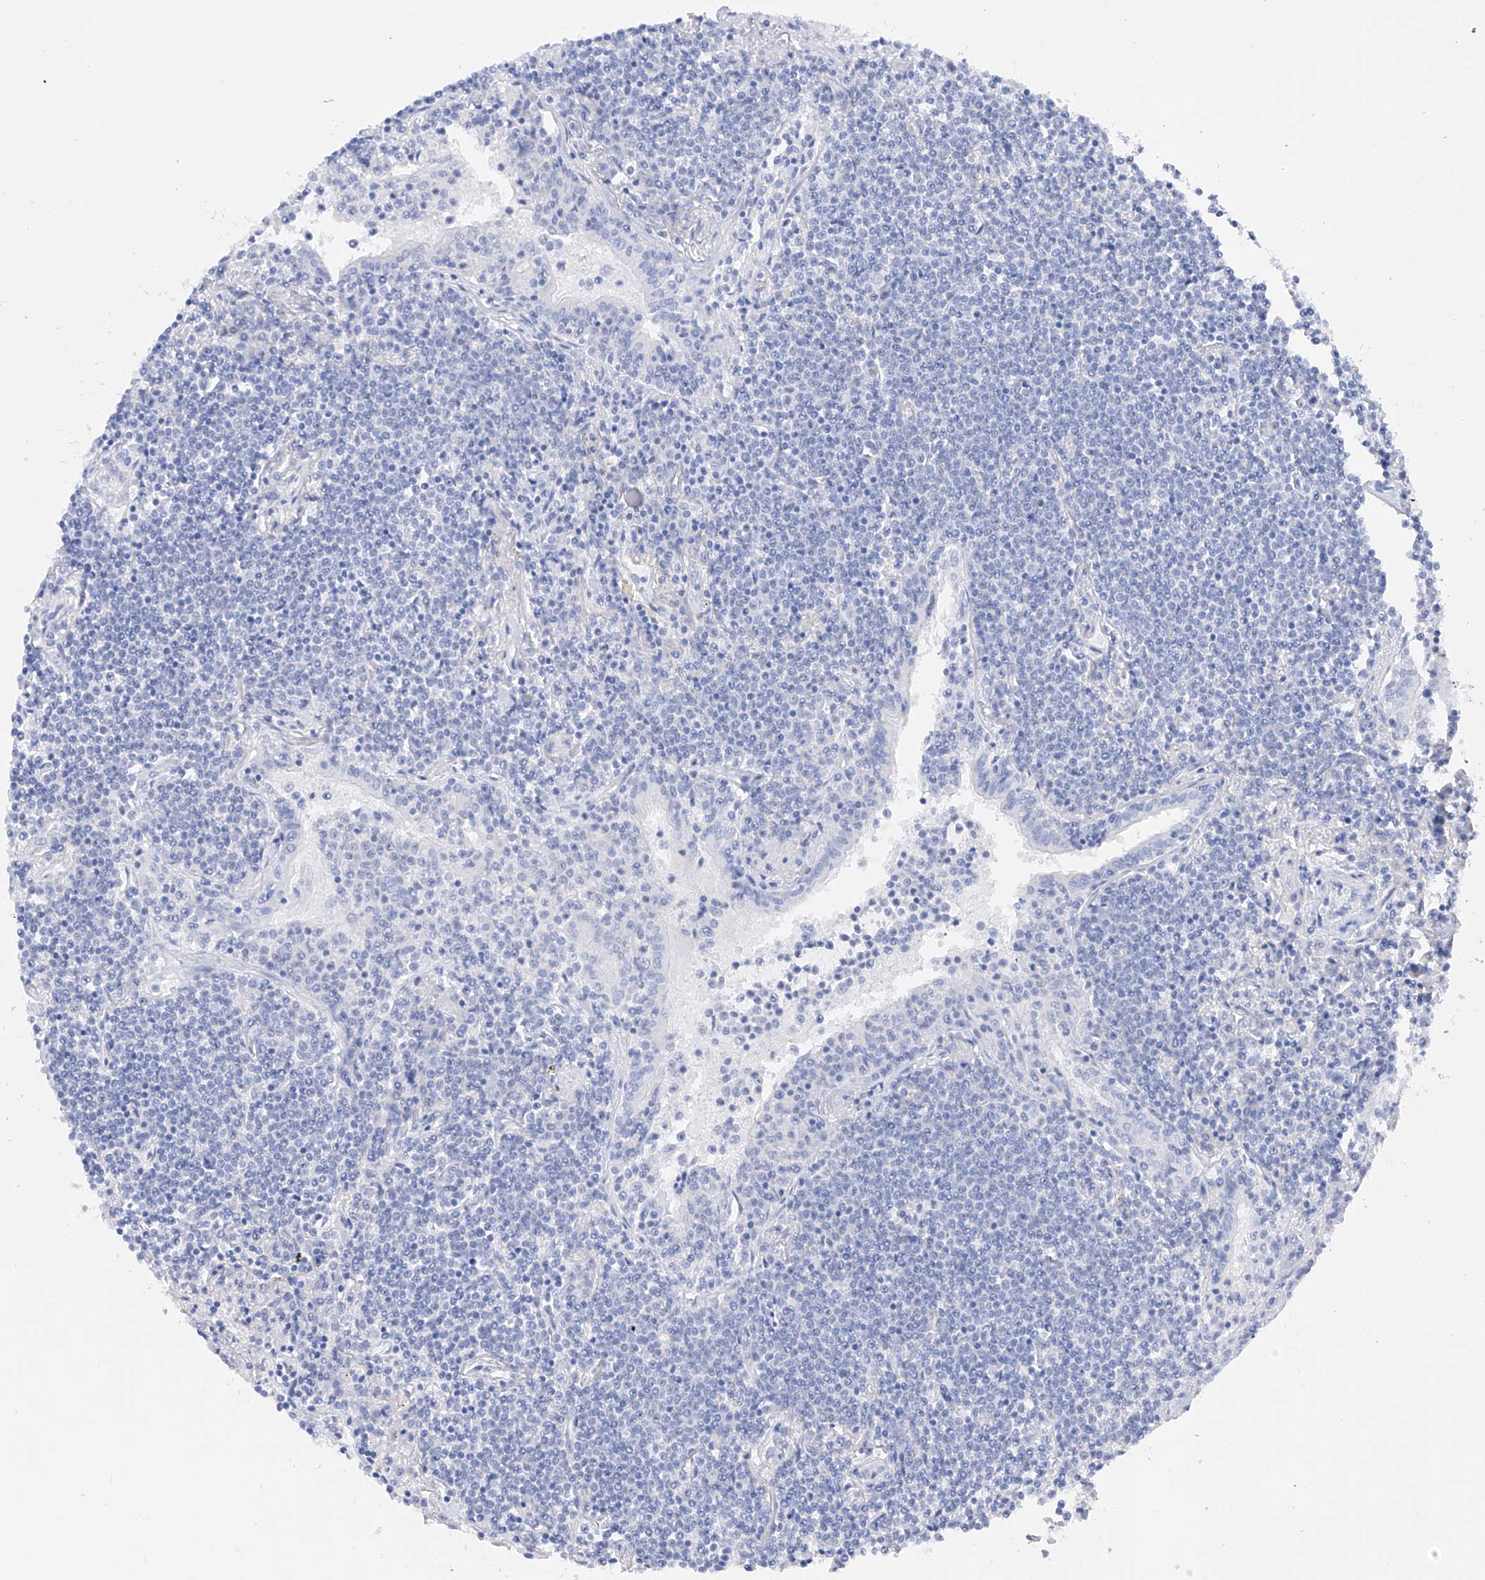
{"staining": {"intensity": "negative", "quantity": "none", "location": "none"}, "tissue": "lymphoma", "cell_type": "Tumor cells", "image_type": "cancer", "snomed": [{"axis": "morphology", "description": "Malignant lymphoma, non-Hodgkin's type, Low grade"}, {"axis": "topography", "description": "Lung"}], "caption": "Tumor cells are negative for protein expression in human low-grade malignant lymphoma, non-Hodgkin's type.", "gene": "FLG", "patient": {"sex": "female", "age": 71}}